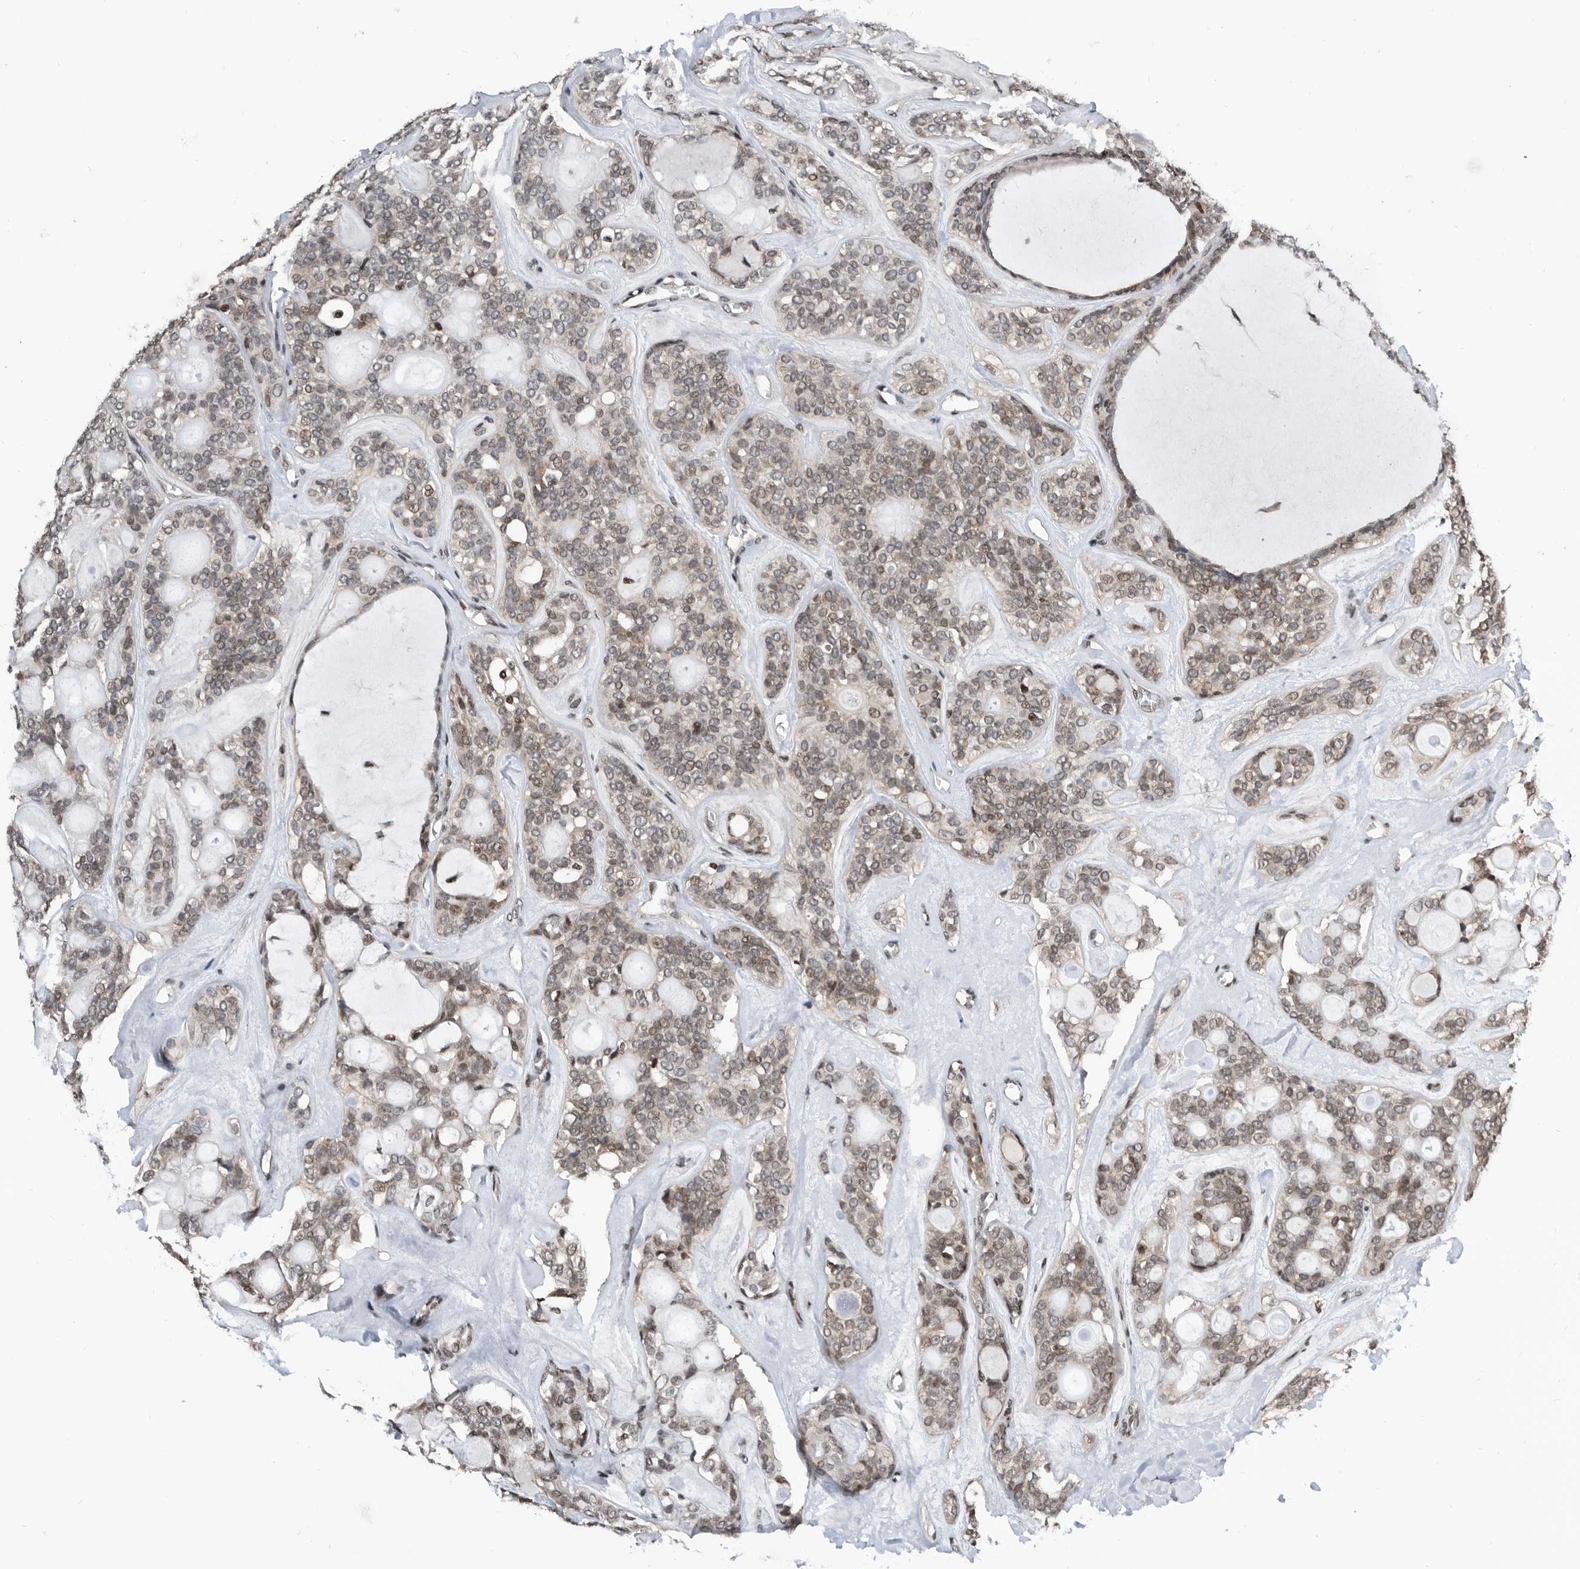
{"staining": {"intensity": "weak", "quantity": "25%-75%", "location": "nuclear"}, "tissue": "head and neck cancer", "cell_type": "Tumor cells", "image_type": "cancer", "snomed": [{"axis": "morphology", "description": "Adenocarcinoma, NOS"}, {"axis": "topography", "description": "Head-Neck"}], "caption": "Adenocarcinoma (head and neck) was stained to show a protein in brown. There is low levels of weak nuclear expression in approximately 25%-75% of tumor cells.", "gene": "SNRNP48", "patient": {"sex": "male", "age": 66}}